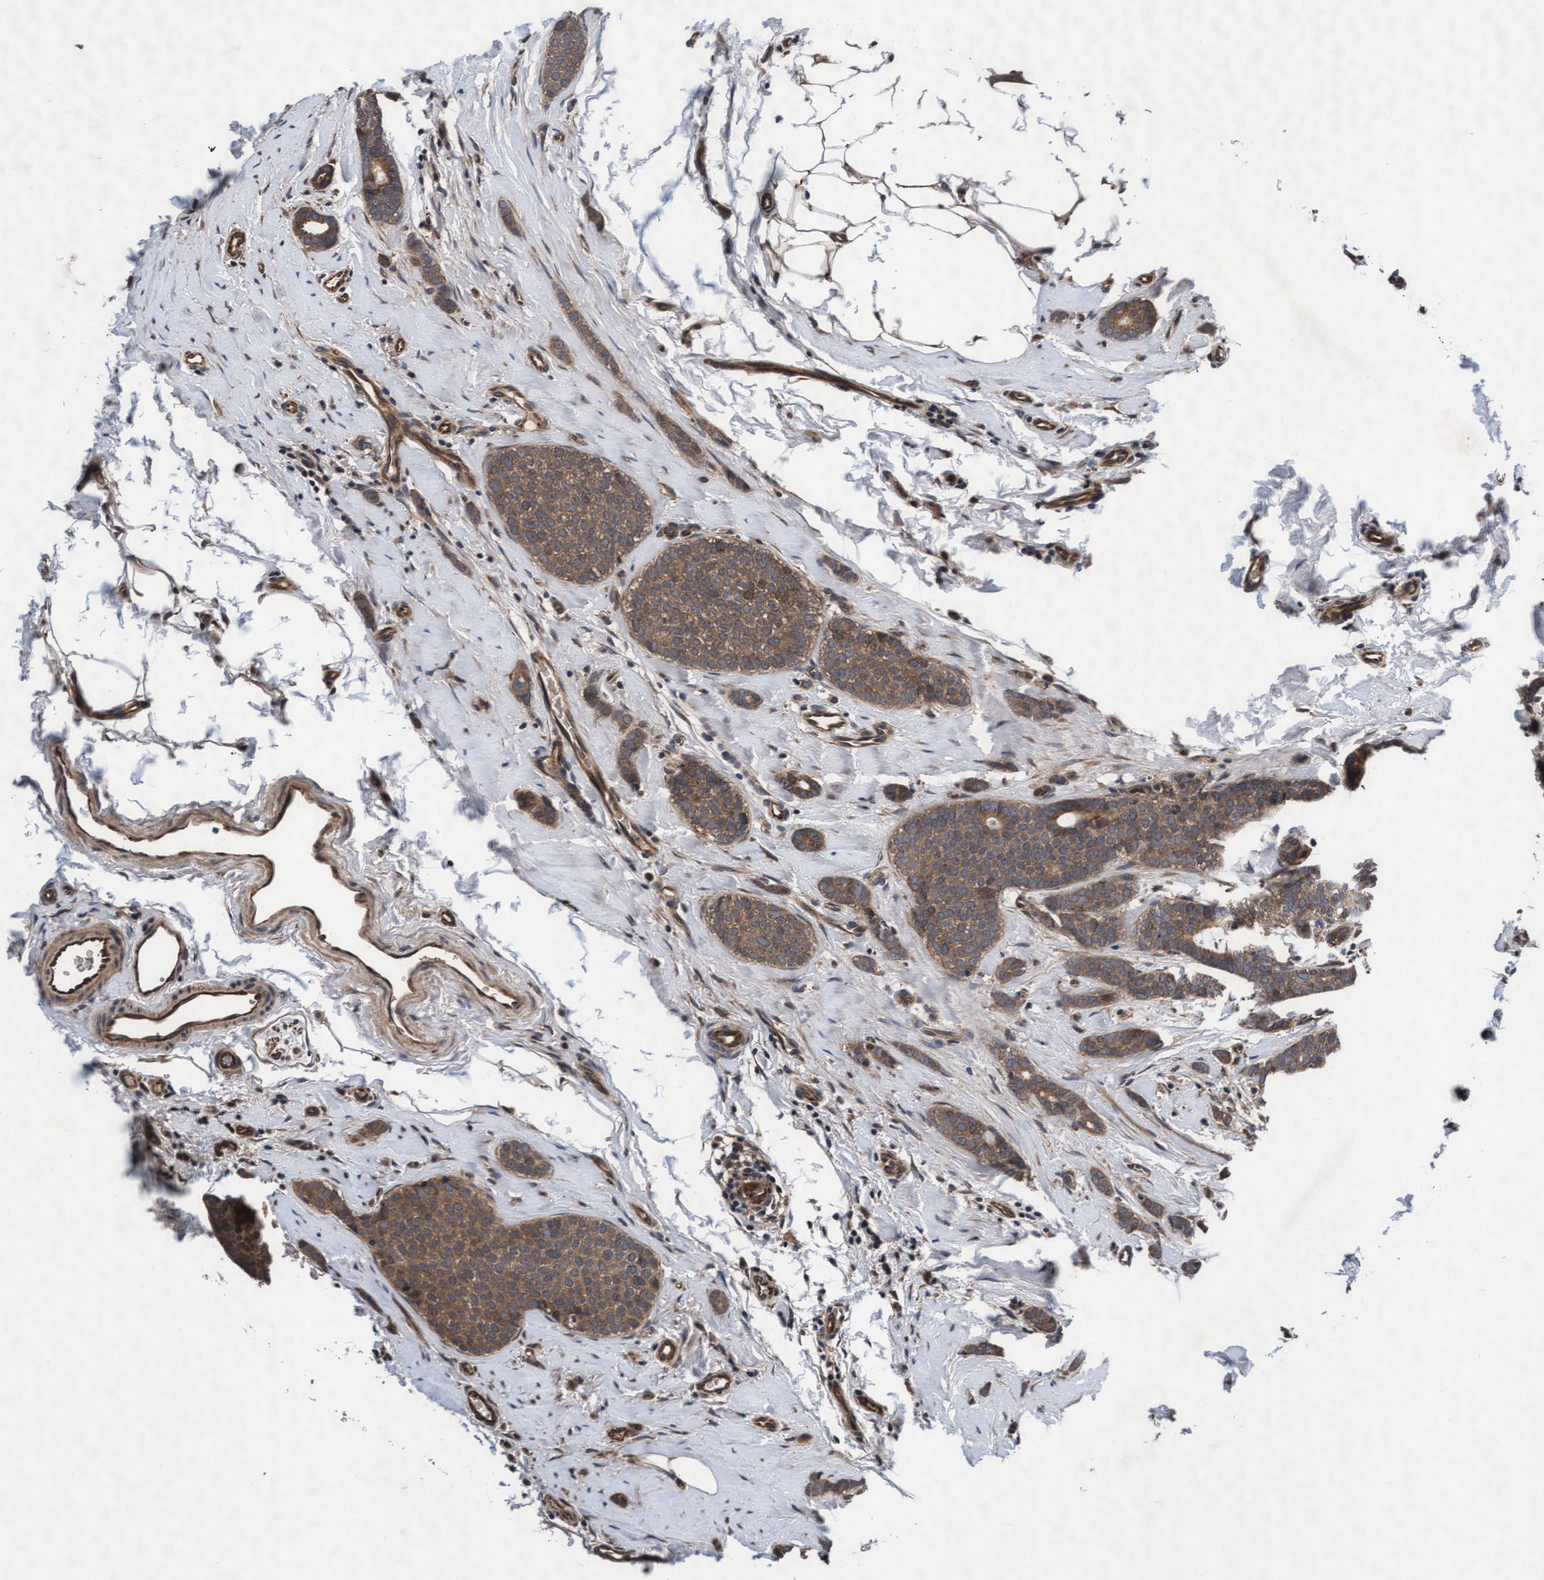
{"staining": {"intensity": "moderate", "quantity": ">75%", "location": "cytoplasmic/membranous"}, "tissue": "breast cancer", "cell_type": "Tumor cells", "image_type": "cancer", "snomed": [{"axis": "morphology", "description": "Lobular carcinoma"}, {"axis": "topography", "description": "Skin"}, {"axis": "topography", "description": "Breast"}], "caption": "There is medium levels of moderate cytoplasmic/membranous positivity in tumor cells of breast cancer, as demonstrated by immunohistochemical staining (brown color).", "gene": "EFCAB13", "patient": {"sex": "female", "age": 46}}